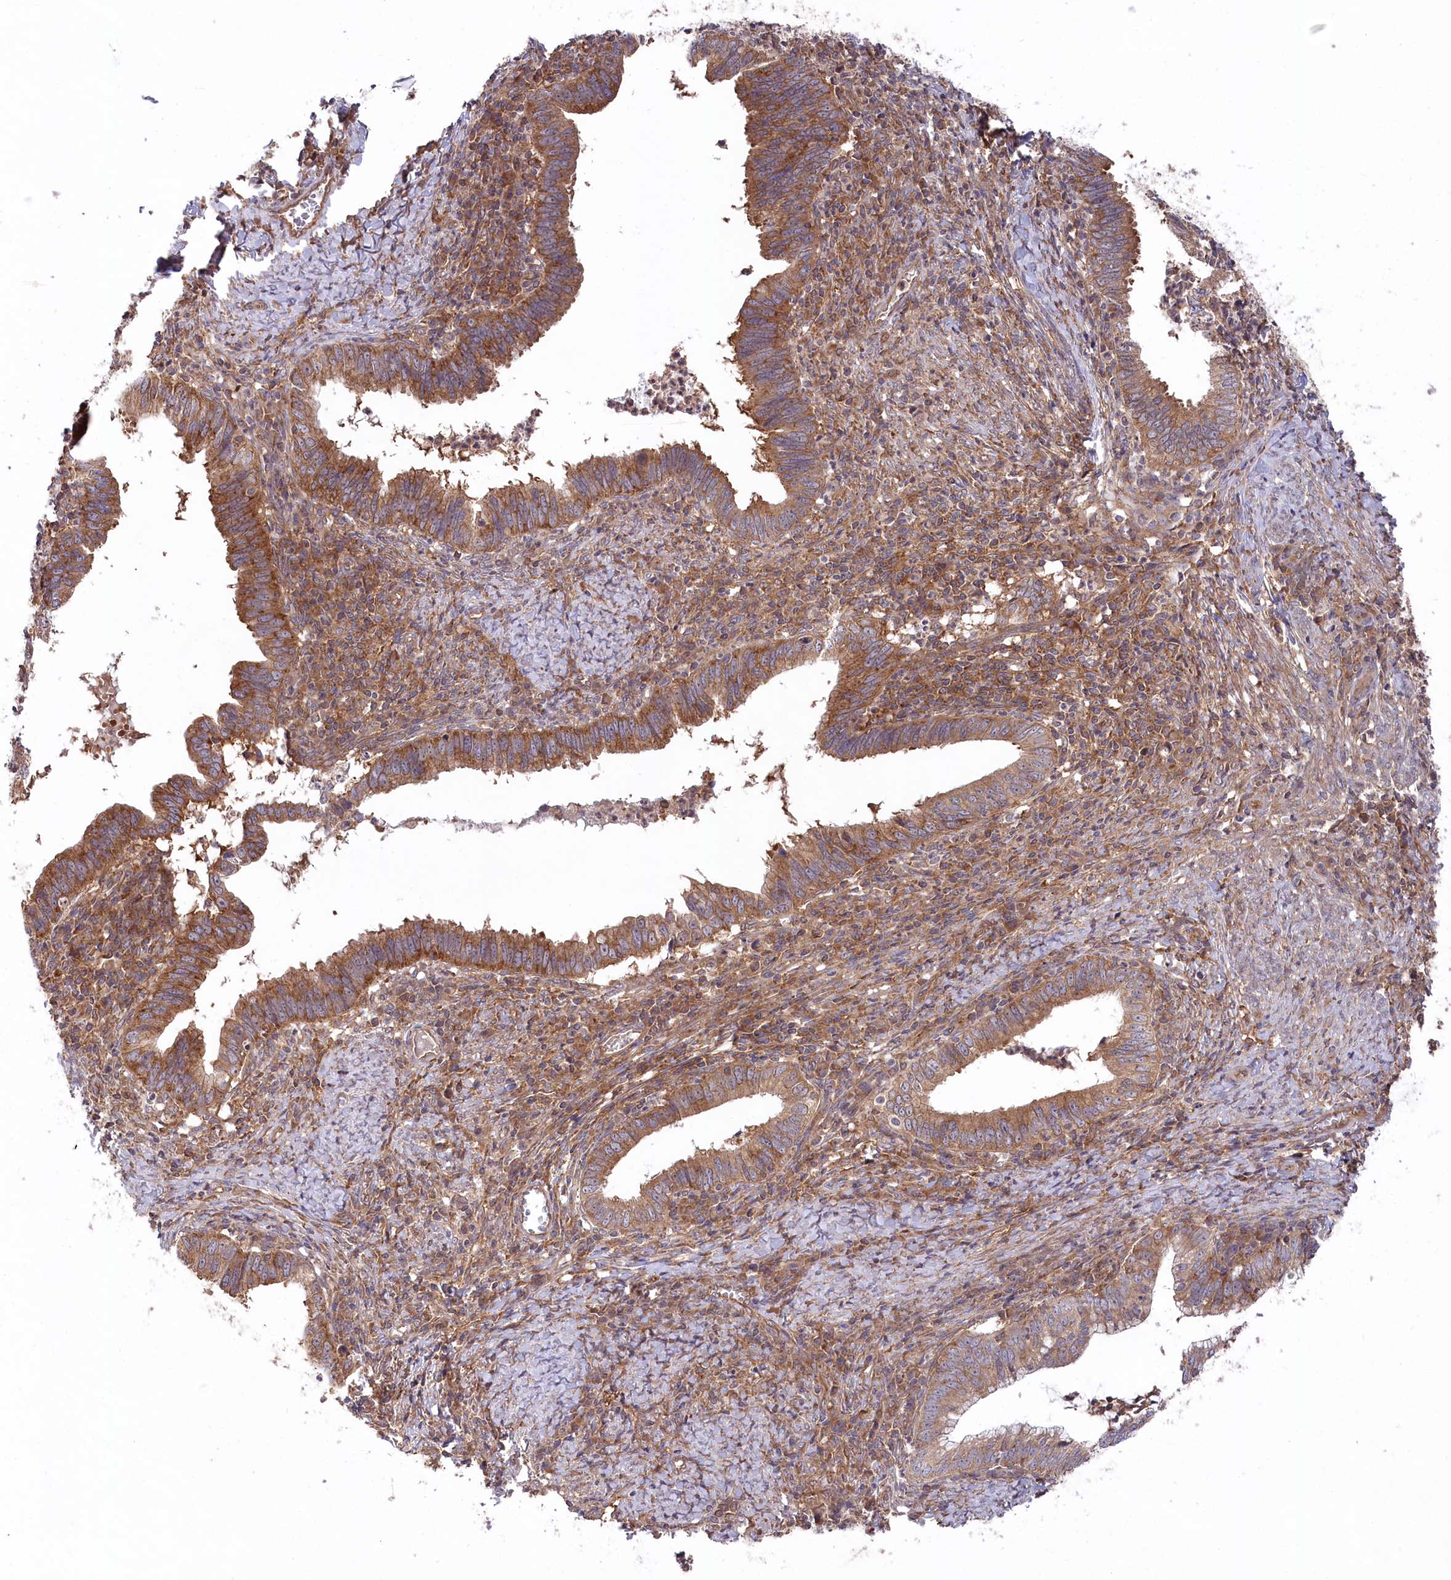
{"staining": {"intensity": "moderate", "quantity": ">75%", "location": "cytoplasmic/membranous"}, "tissue": "cervical cancer", "cell_type": "Tumor cells", "image_type": "cancer", "snomed": [{"axis": "morphology", "description": "Adenocarcinoma, NOS"}, {"axis": "topography", "description": "Cervix"}], "caption": "Protein expression analysis of adenocarcinoma (cervical) shows moderate cytoplasmic/membranous staining in about >75% of tumor cells. (IHC, brightfield microscopy, high magnification).", "gene": "PPP1R21", "patient": {"sex": "female", "age": 36}}